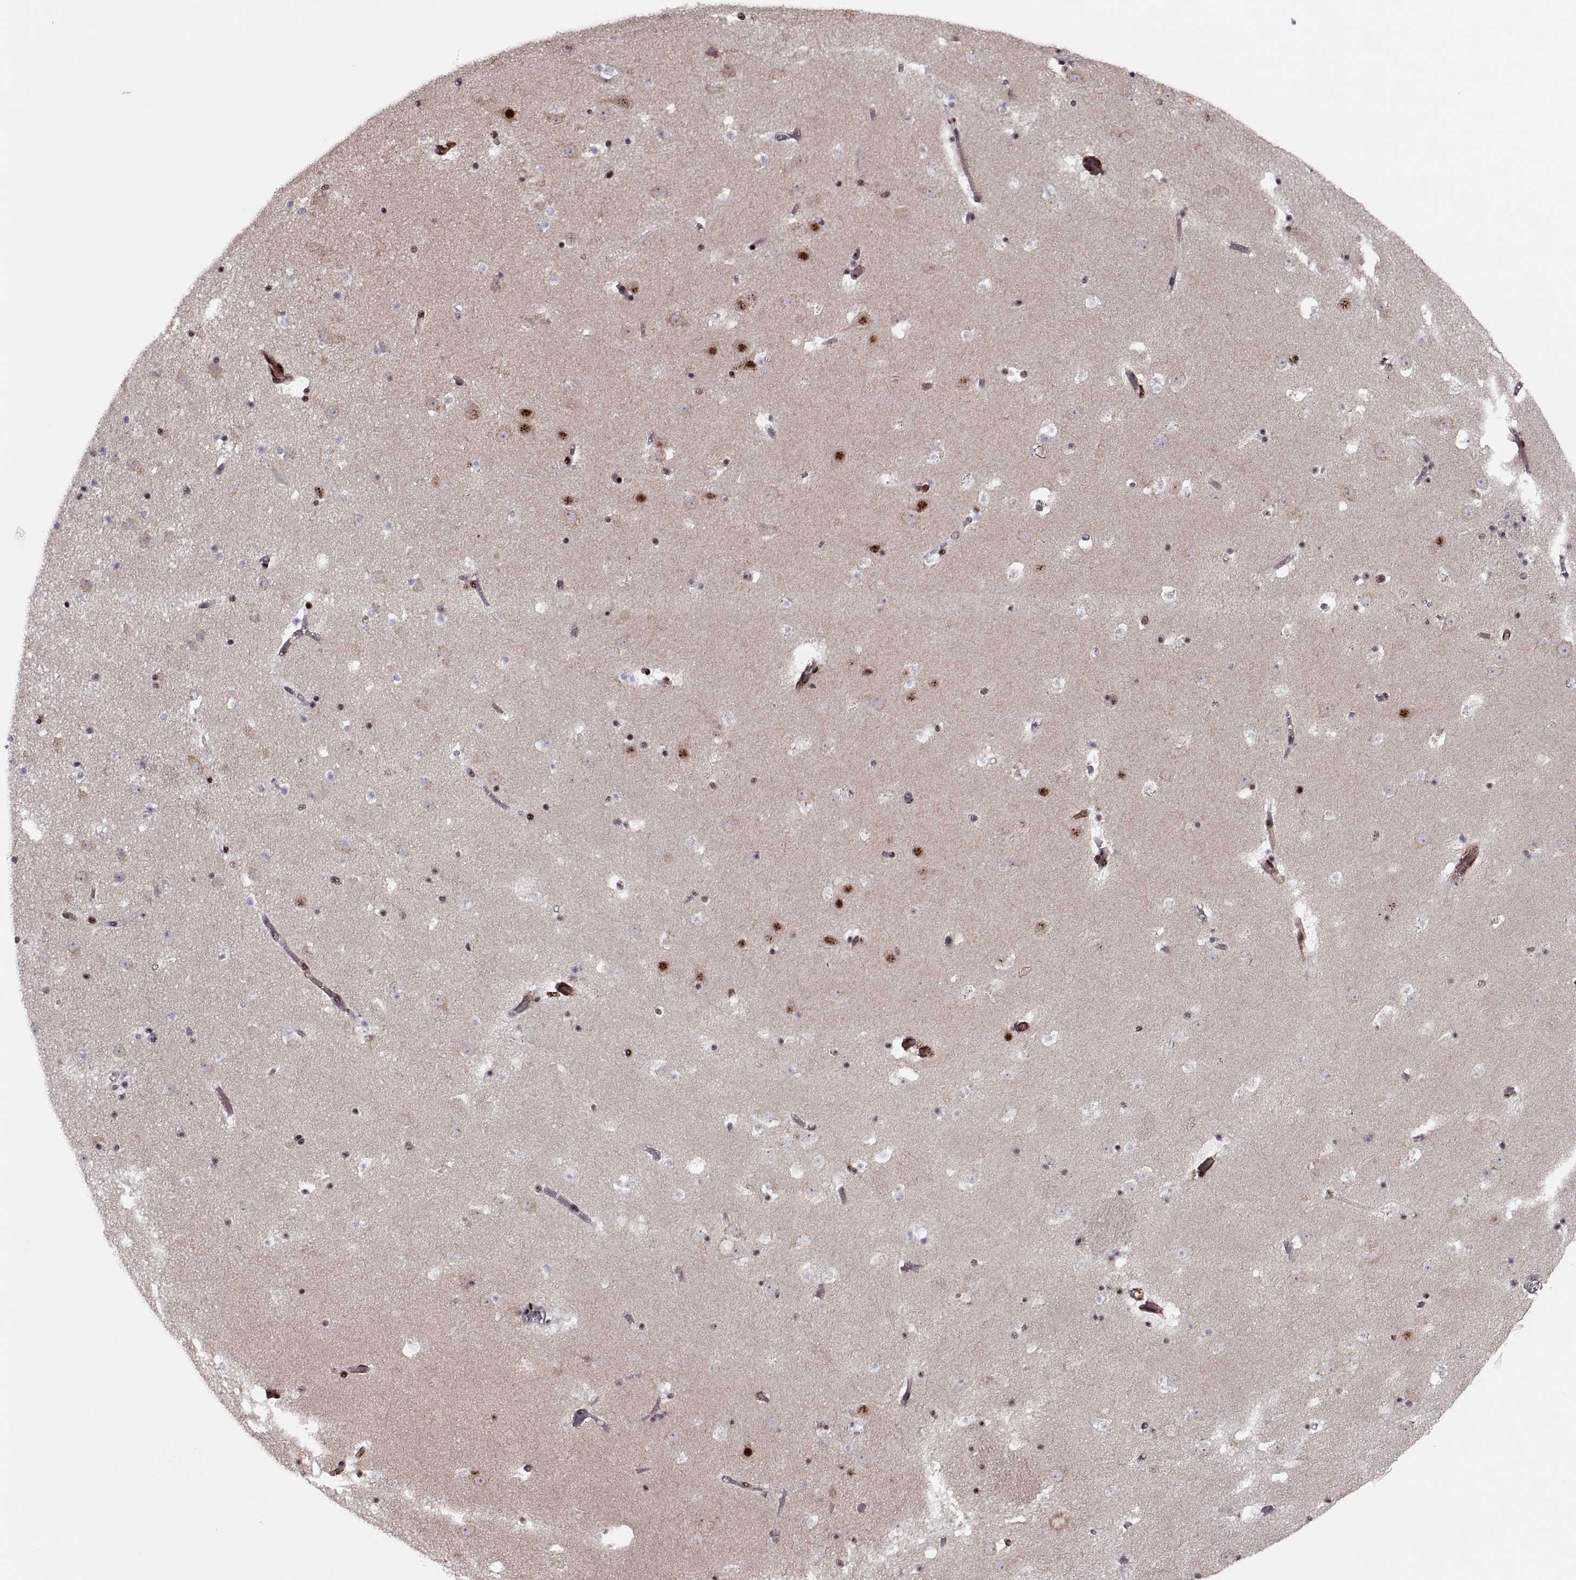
{"staining": {"intensity": "moderate", "quantity": "25%-75%", "location": "nuclear"}, "tissue": "caudate", "cell_type": "Glial cells", "image_type": "normal", "snomed": [{"axis": "morphology", "description": "Normal tissue, NOS"}, {"axis": "topography", "description": "Lateral ventricle wall"}], "caption": "Protein expression analysis of benign caudate exhibits moderate nuclear positivity in about 25%-75% of glial cells. Immunohistochemistry stains the protein in brown and the nuclei are stained blue.", "gene": "ZCCHC17", "patient": {"sex": "female", "age": 42}}